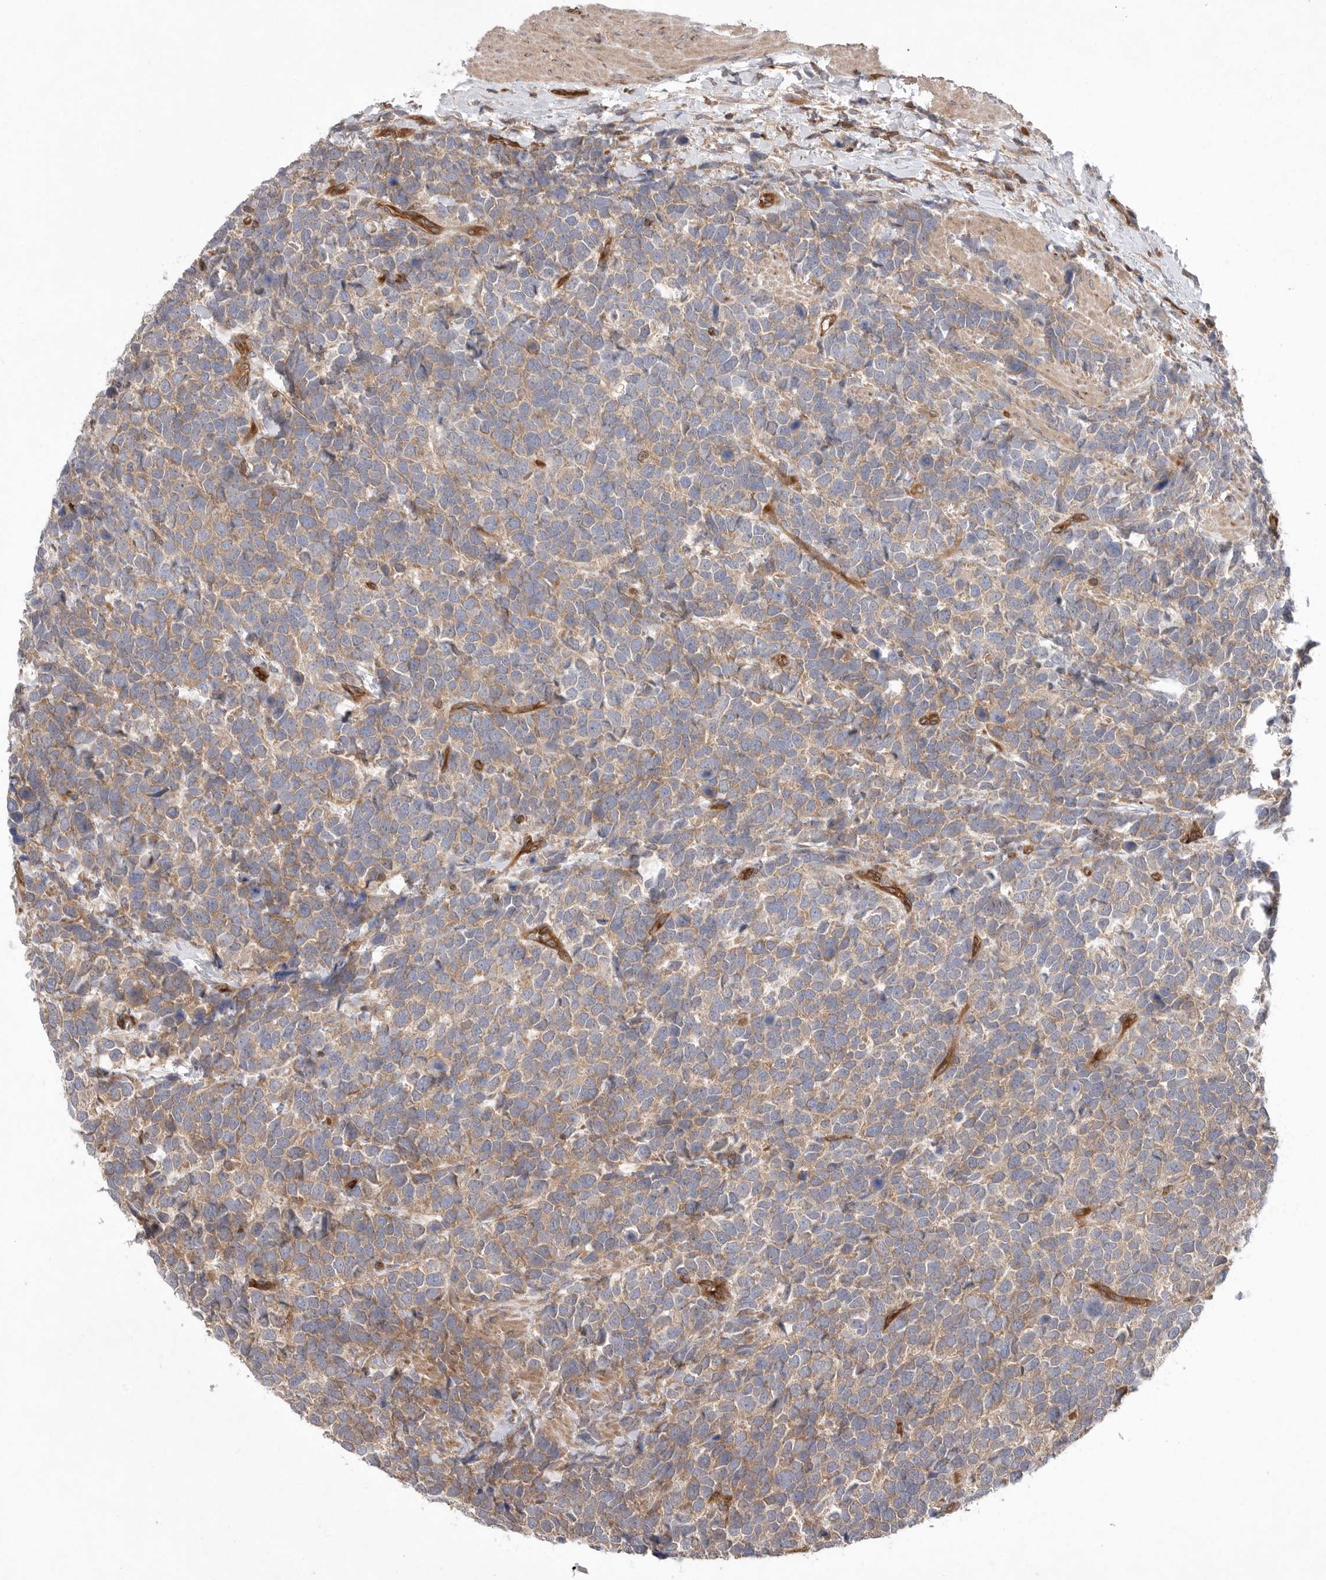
{"staining": {"intensity": "weak", "quantity": ">75%", "location": "cytoplasmic/membranous"}, "tissue": "urothelial cancer", "cell_type": "Tumor cells", "image_type": "cancer", "snomed": [{"axis": "morphology", "description": "Urothelial carcinoma, High grade"}, {"axis": "topography", "description": "Urinary bladder"}], "caption": "There is low levels of weak cytoplasmic/membranous expression in tumor cells of high-grade urothelial carcinoma, as demonstrated by immunohistochemical staining (brown color).", "gene": "PRKCH", "patient": {"sex": "female", "age": 82}}